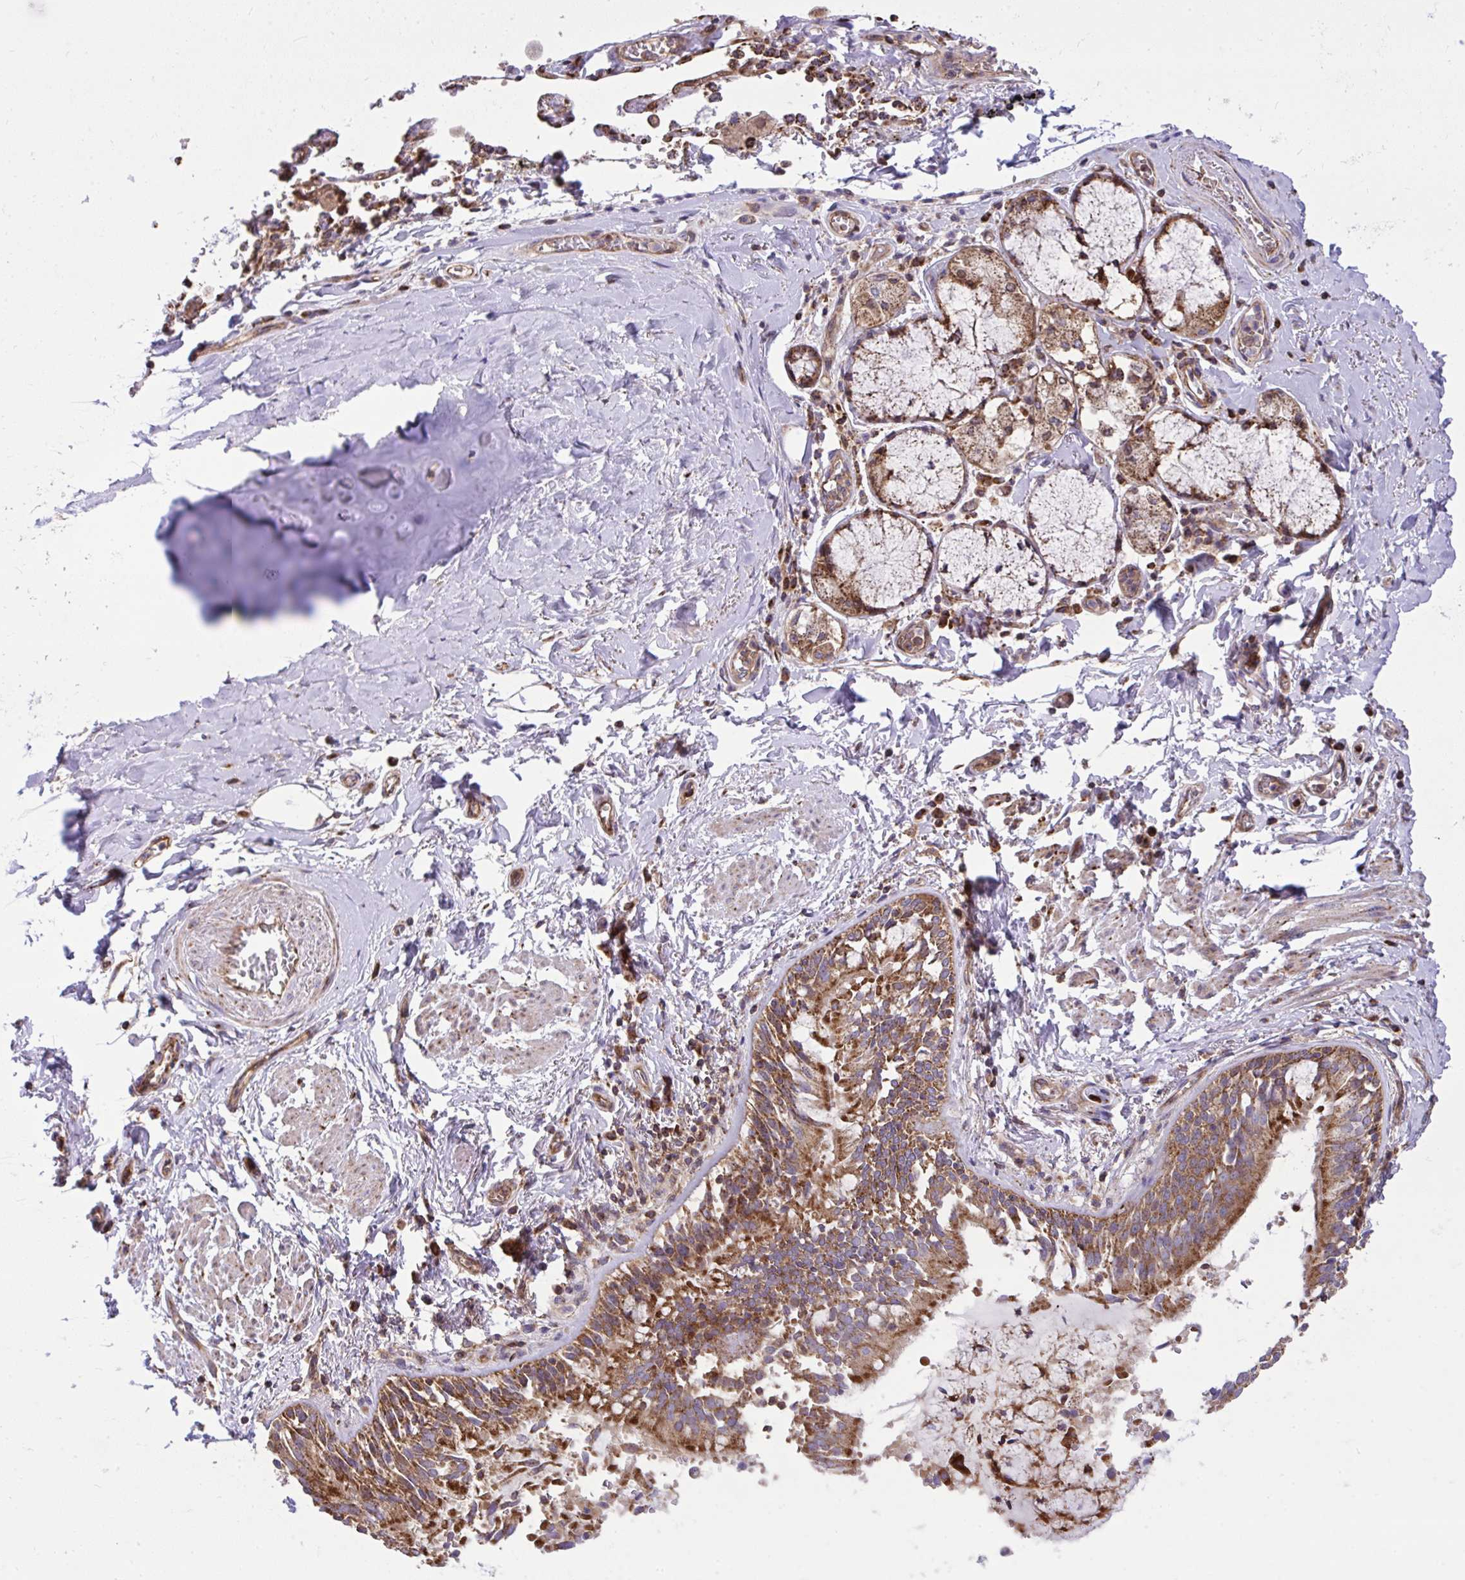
{"staining": {"intensity": "negative", "quantity": "none", "location": "none"}, "tissue": "soft tissue", "cell_type": "Chondrocytes", "image_type": "normal", "snomed": [{"axis": "morphology", "description": "Normal tissue, NOS"}, {"axis": "morphology", "description": "Degeneration, NOS"}, {"axis": "topography", "description": "Cartilage tissue"}, {"axis": "topography", "description": "Lung"}], "caption": "DAB (3,3'-diaminobenzidine) immunohistochemical staining of benign soft tissue displays no significant staining in chondrocytes. Brightfield microscopy of IHC stained with DAB (brown) and hematoxylin (blue), captured at high magnification.", "gene": "NMNAT3", "patient": {"sex": "female", "age": 61}}